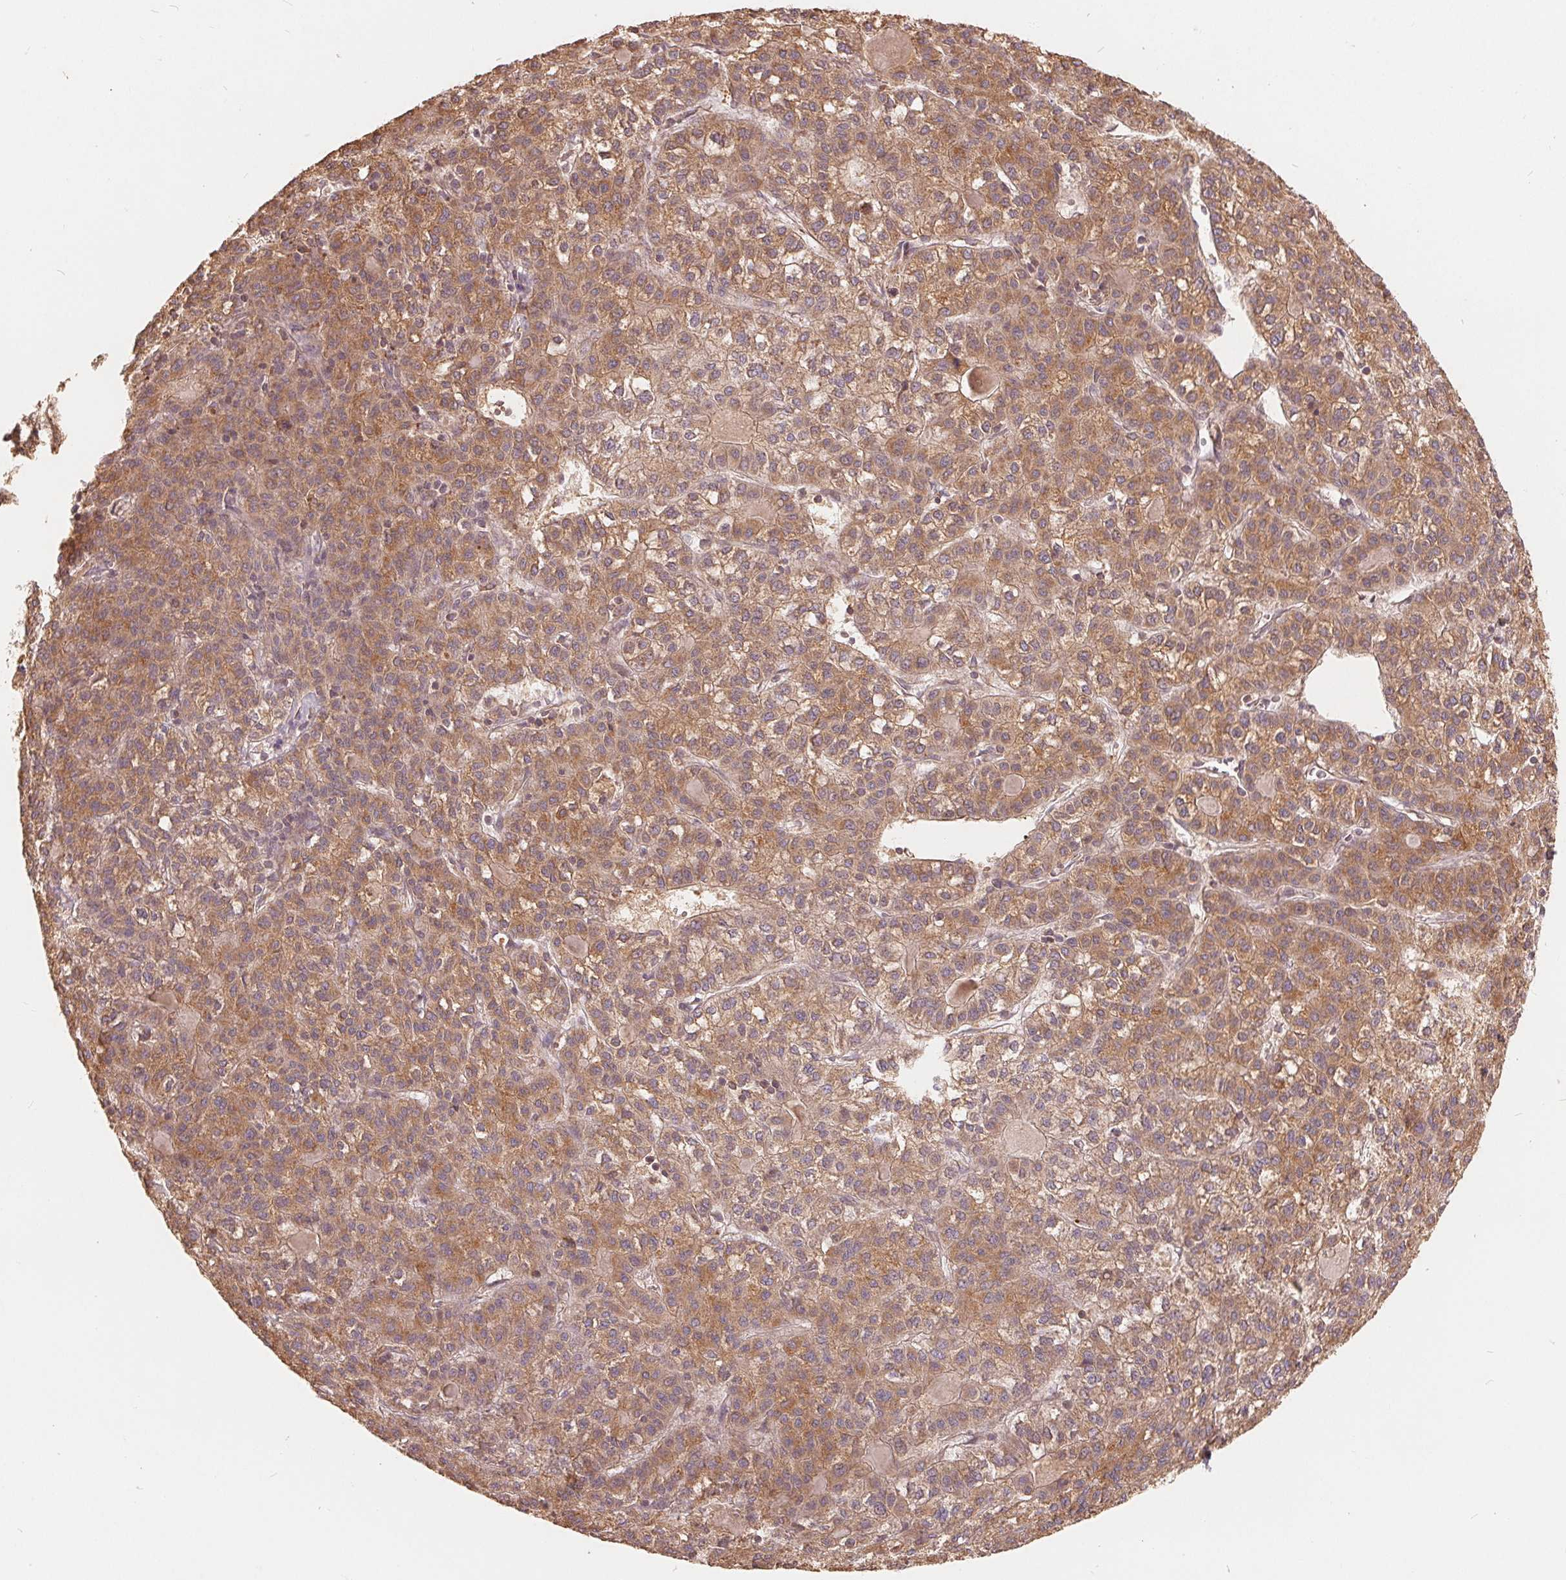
{"staining": {"intensity": "moderate", "quantity": ">75%", "location": "cytoplasmic/membranous"}, "tissue": "liver cancer", "cell_type": "Tumor cells", "image_type": "cancer", "snomed": [{"axis": "morphology", "description": "Carcinoma, Hepatocellular, NOS"}, {"axis": "topography", "description": "Liver"}], "caption": "Immunohistochemical staining of liver cancer (hepatocellular carcinoma) shows moderate cytoplasmic/membranous protein positivity in about >75% of tumor cells.", "gene": "CDIPT", "patient": {"sex": "female", "age": 43}}